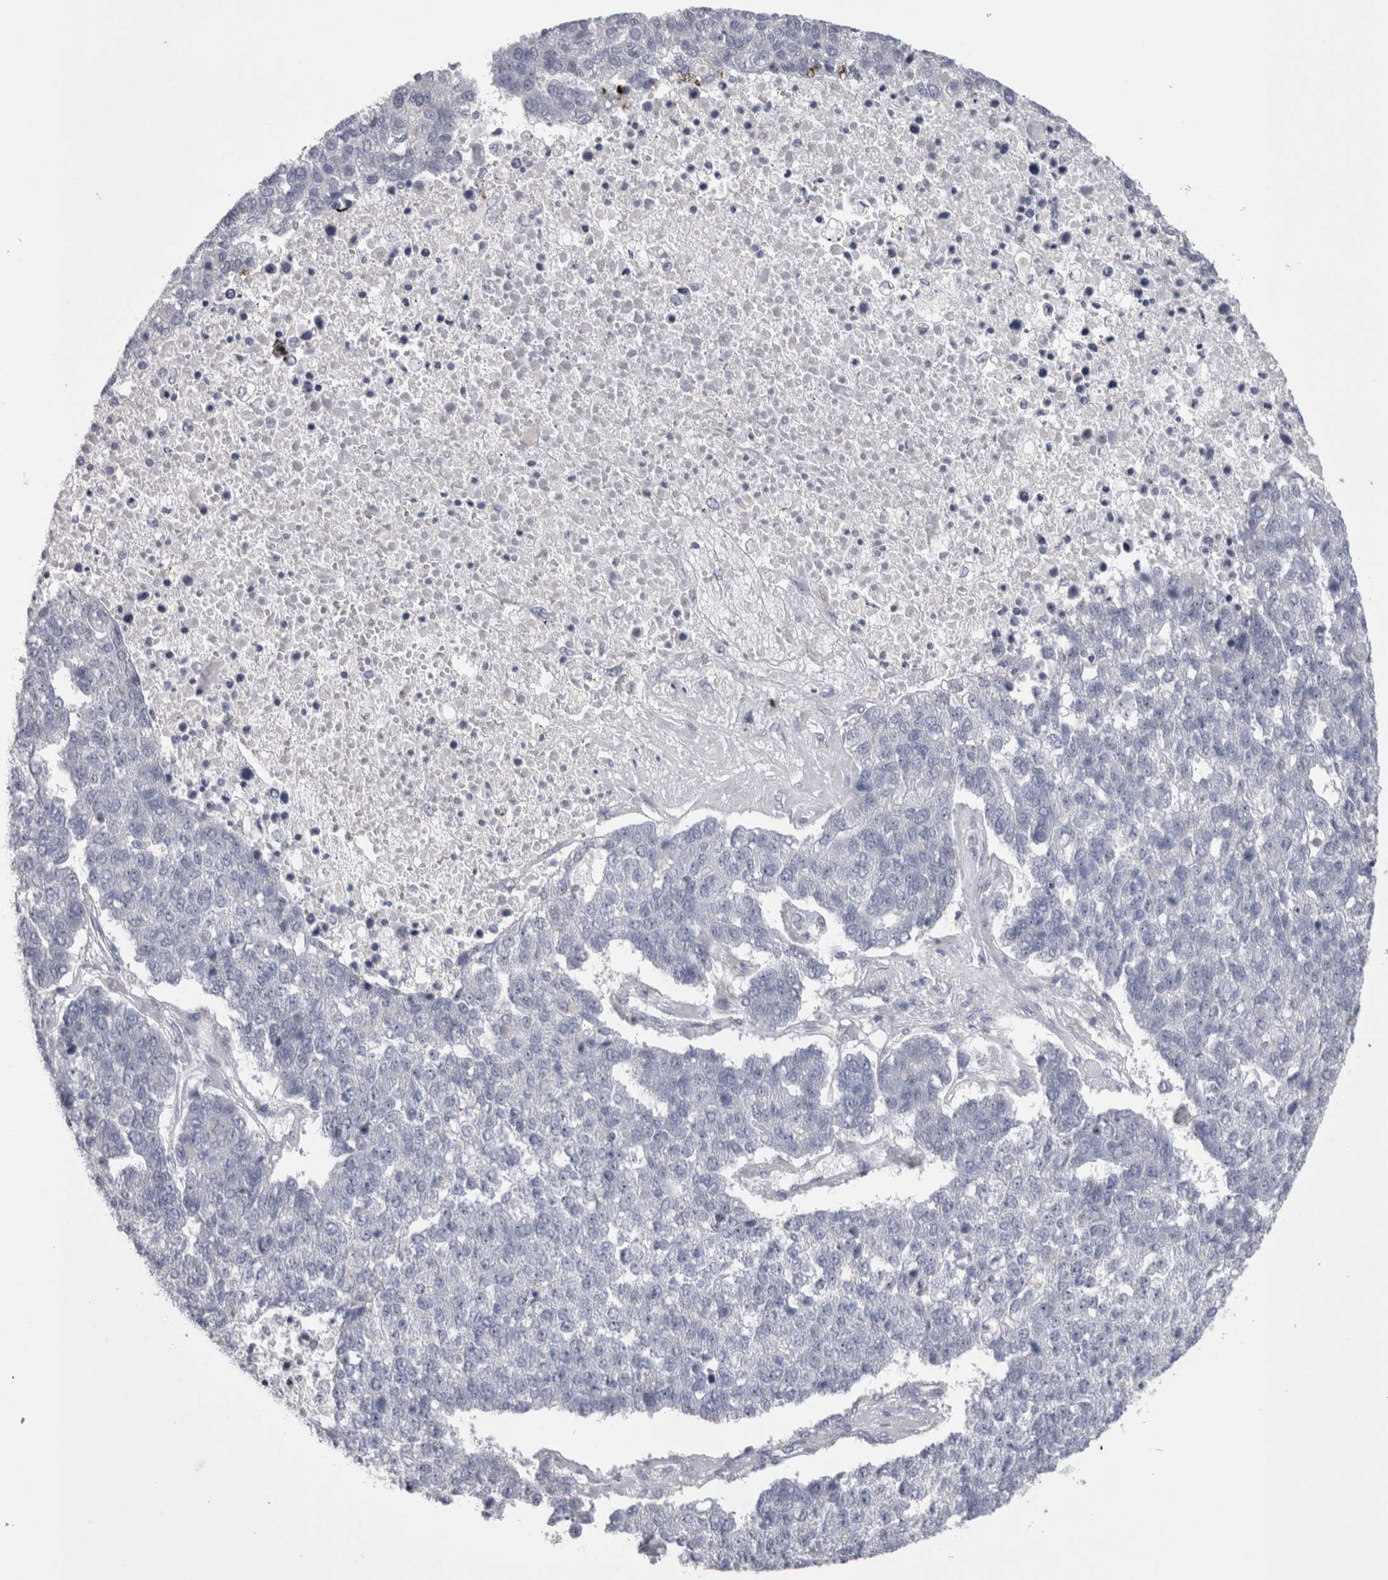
{"staining": {"intensity": "negative", "quantity": "none", "location": "none"}, "tissue": "pancreatic cancer", "cell_type": "Tumor cells", "image_type": "cancer", "snomed": [{"axis": "morphology", "description": "Adenocarcinoma, NOS"}, {"axis": "topography", "description": "Pancreas"}], "caption": "The photomicrograph demonstrates no staining of tumor cells in pancreatic adenocarcinoma.", "gene": "PWP2", "patient": {"sex": "female", "age": 61}}